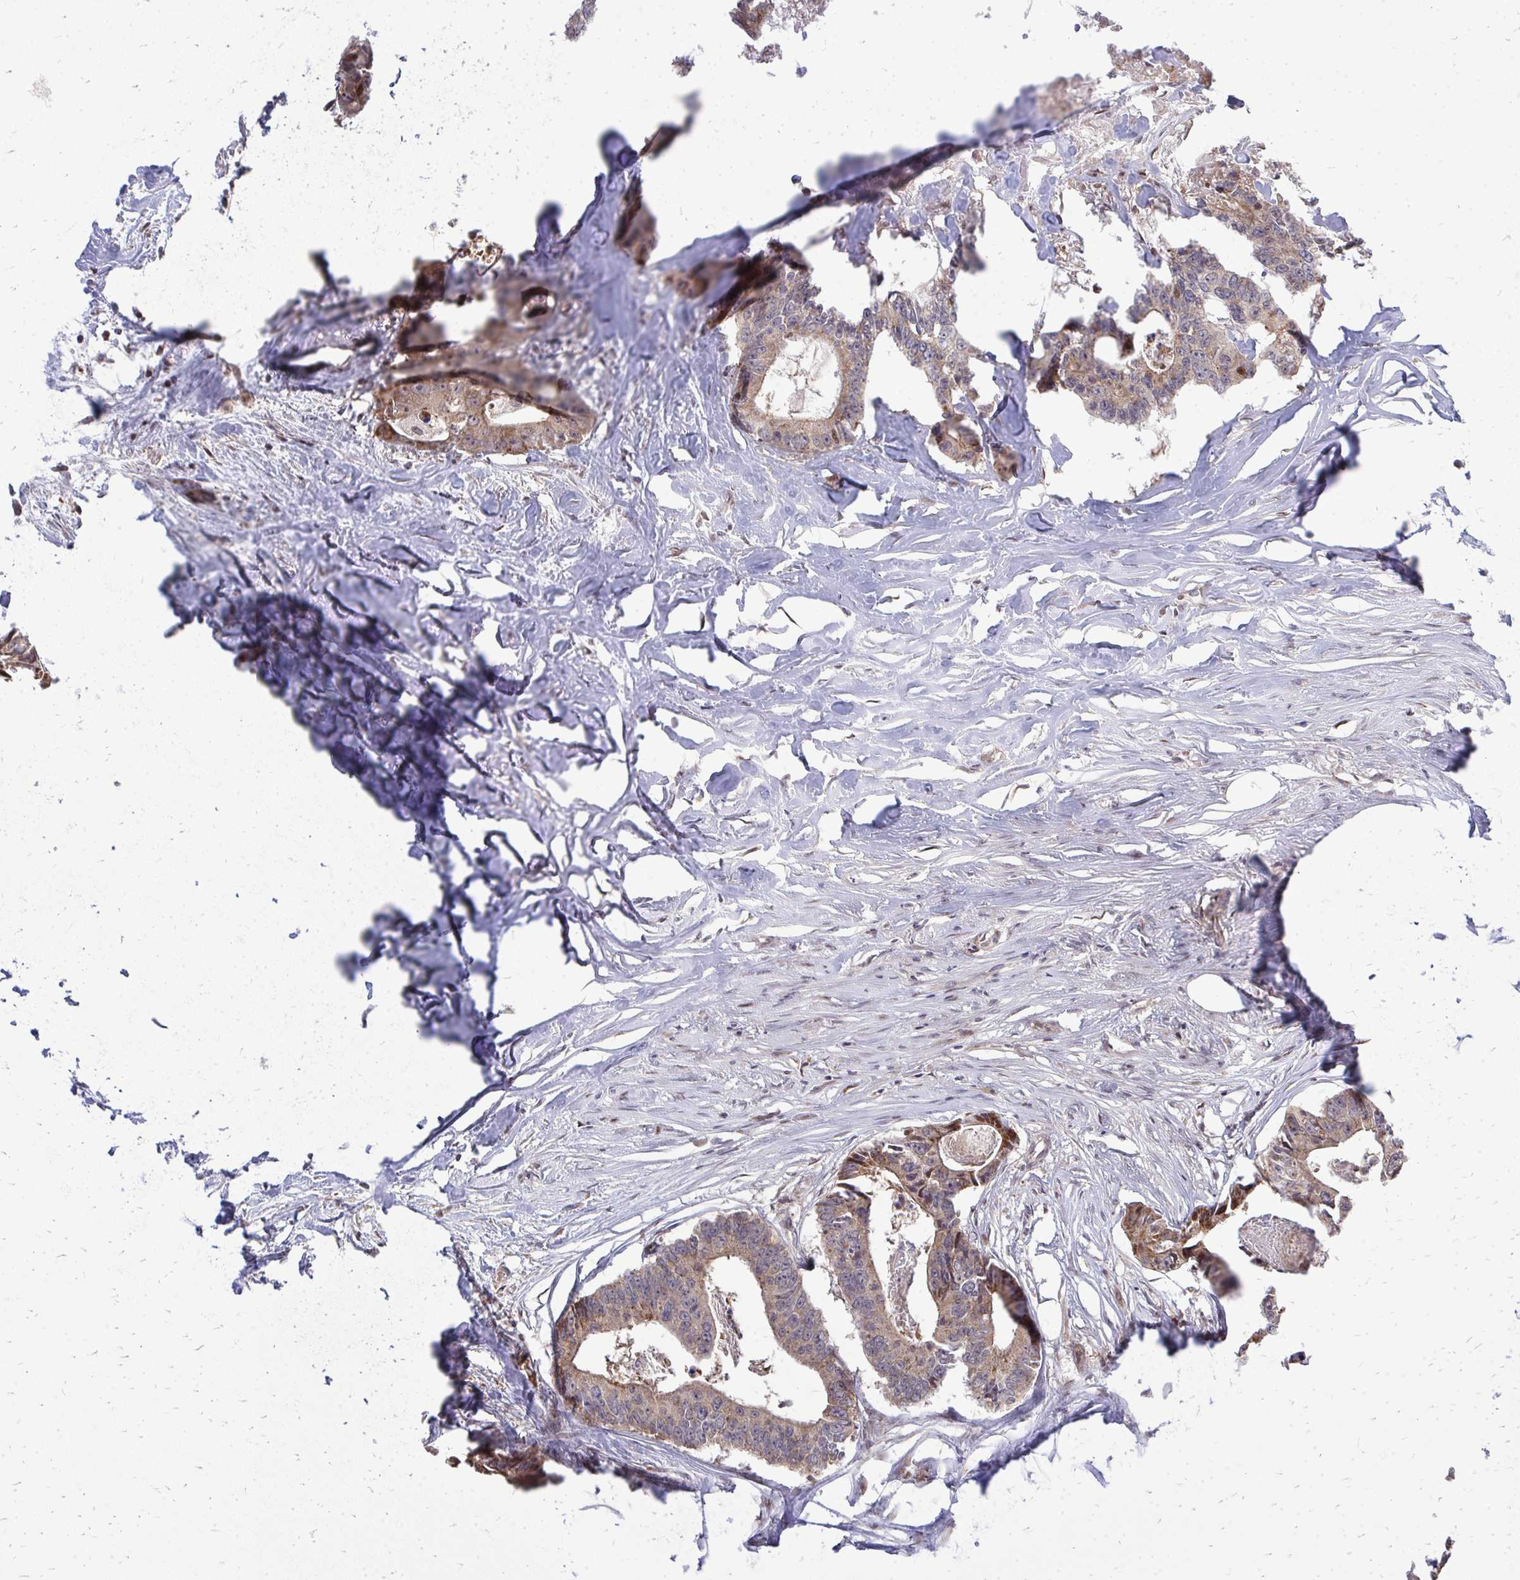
{"staining": {"intensity": "moderate", "quantity": ">75%", "location": "cytoplasmic/membranous,nuclear"}, "tissue": "colorectal cancer", "cell_type": "Tumor cells", "image_type": "cancer", "snomed": [{"axis": "morphology", "description": "Adenocarcinoma, NOS"}, {"axis": "topography", "description": "Rectum"}], "caption": "Brown immunohistochemical staining in colorectal adenocarcinoma displays moderate cytoplasmic/membranous and nuclear positivity in approximately >75% of tumor cells.", "gene": "OR8D1", "patient": {"sex": "male", "age": 57}}